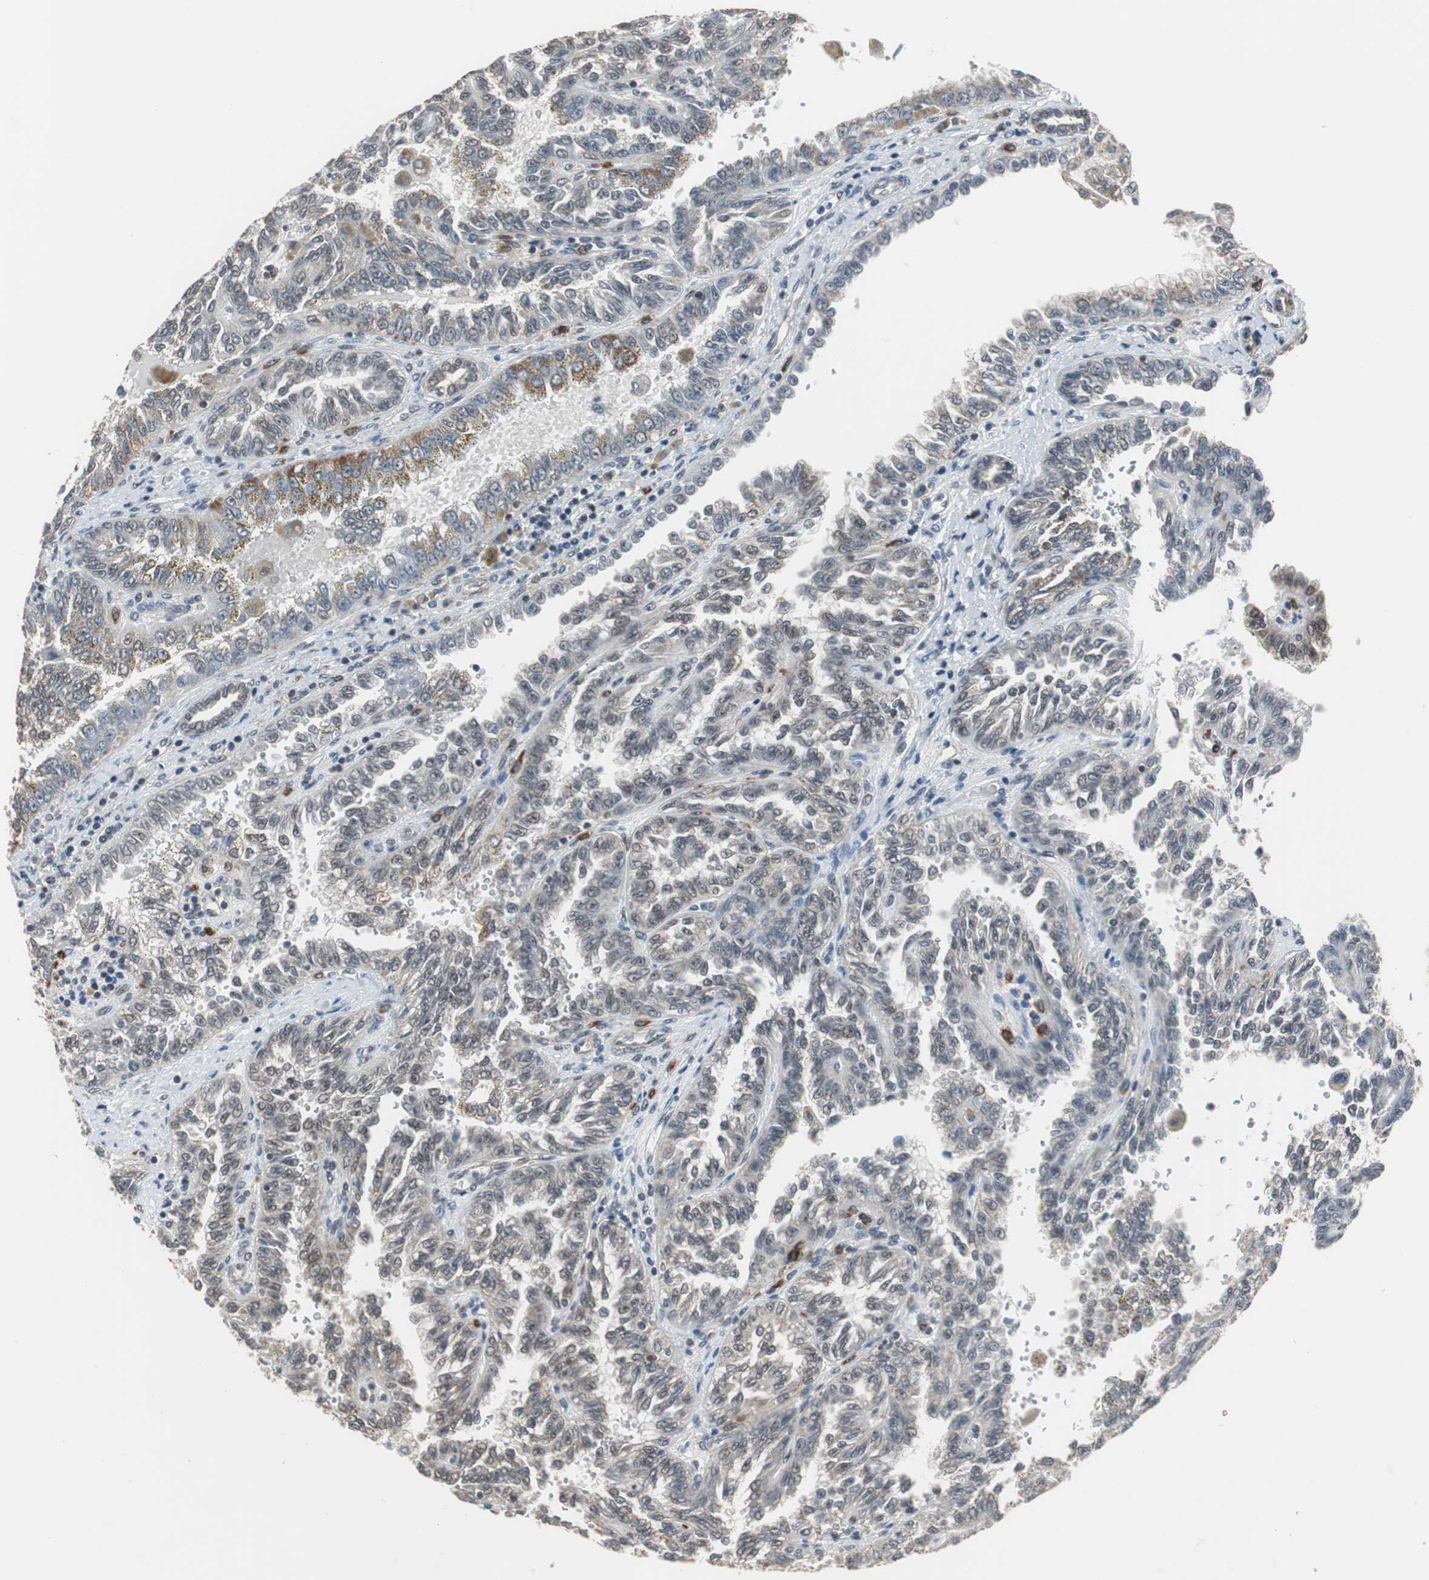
{"staining": {"intensity": "negative", "quantity": "none", "location": "none"}, "tissue": "renal cancer", "cell_type": "Tumor cells", "image_type": "cancer", "snomed": [{"axis": "morphology", "description": "Inflammation, NOS"}, {"axis": "morphology", "description": "Adenocarcinoma, NOS"}, {"axis": "topography", "description": "Kidney"}], "caption": "DAB (3,3'-diaminobenzidine) immunohistochemical staining of renal cancer shows no significant positivity in tumor cells.", "gene": "ZHX2", "patient": {"sex": "male", "age": 68}}